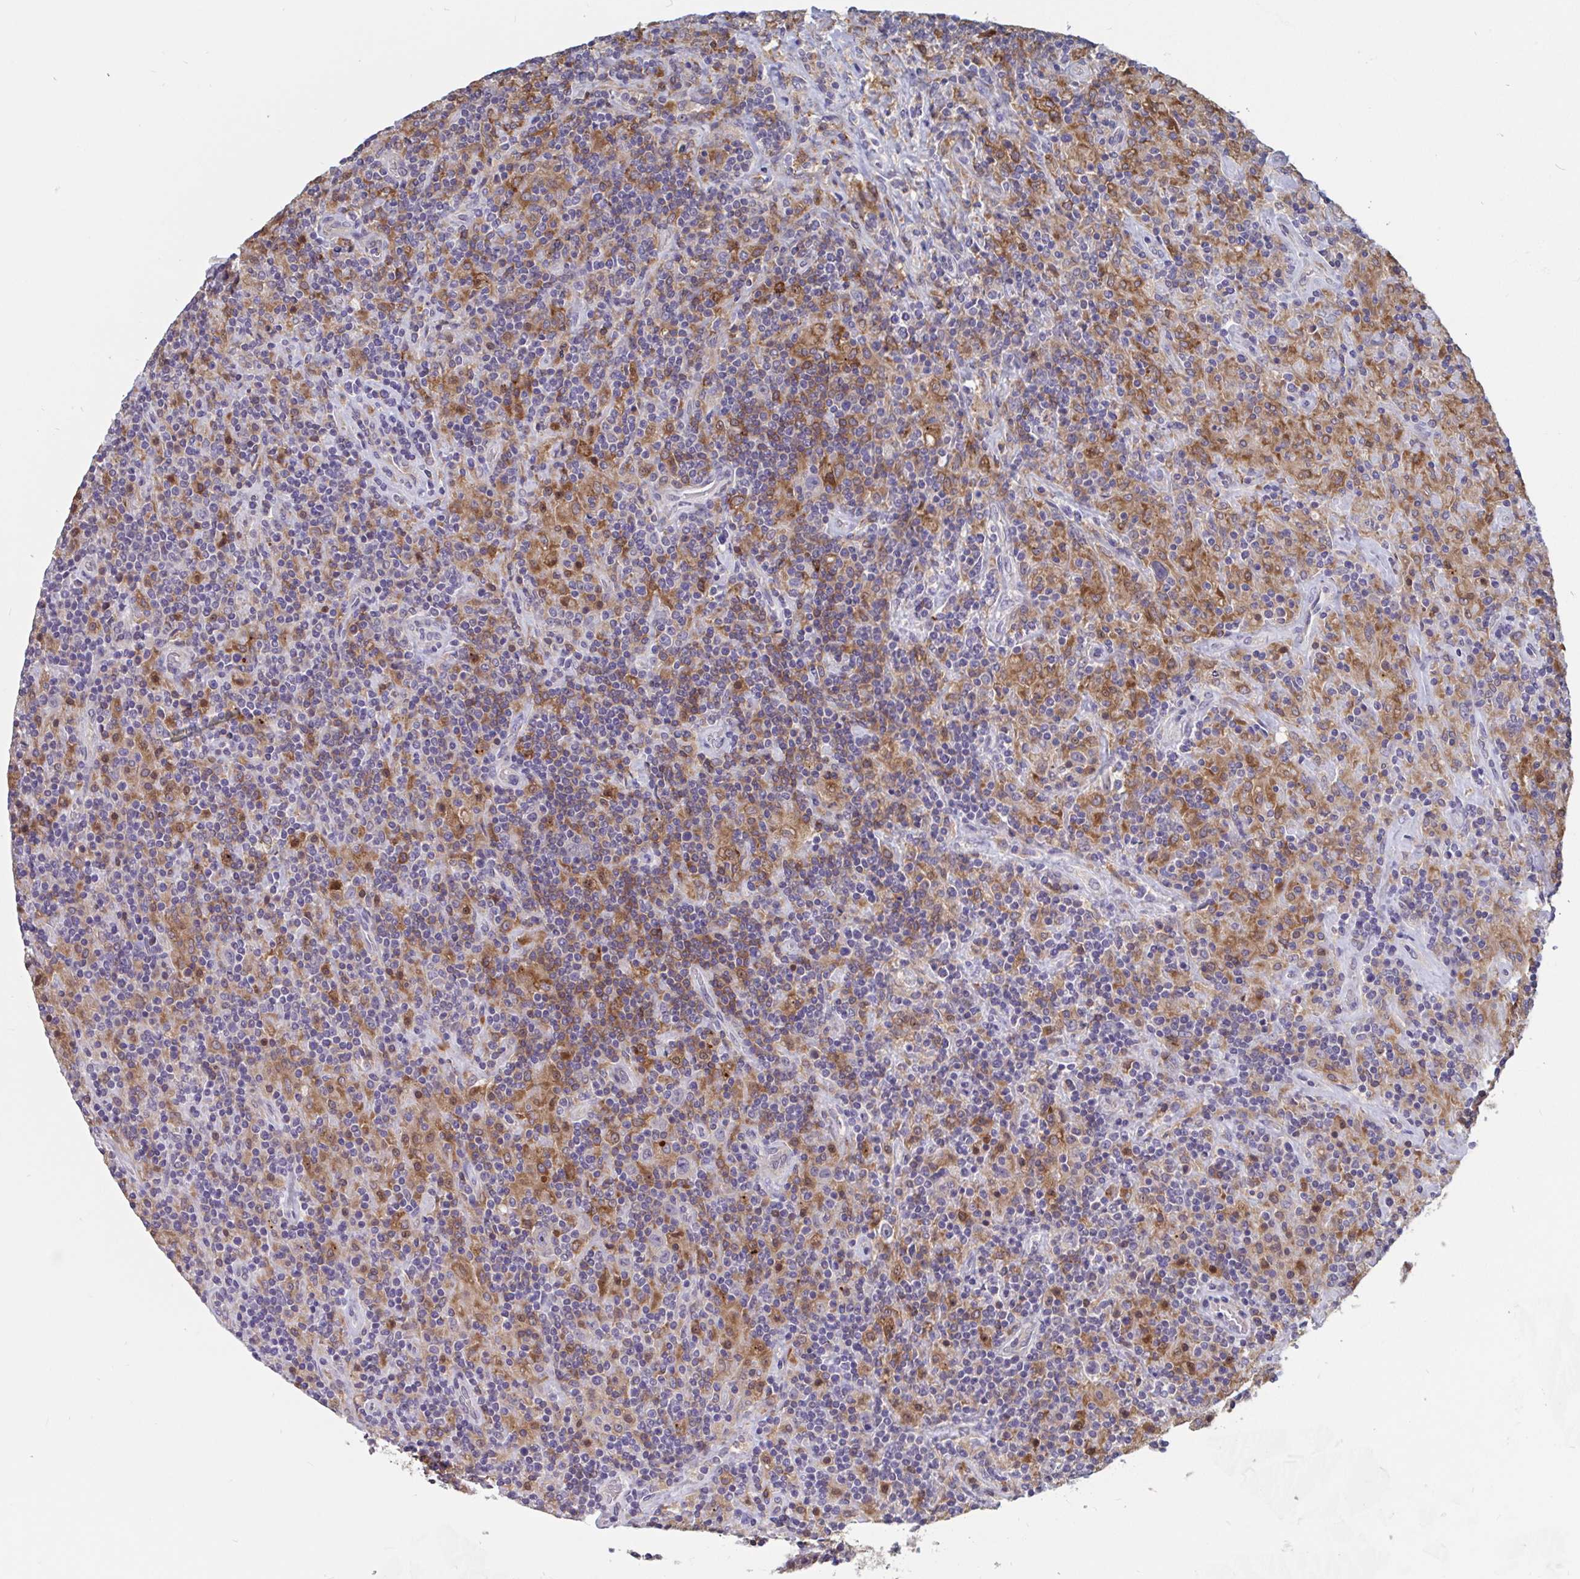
{"staining": {"intensity": "negative", "quantity": "none", "location": "none"}, "tissue": "lymphoma", "cell_type": "Tumor cells", "image_type": "cancer", "snomed": [{"axis": "morphology", "description": "Hodgkin's disease, NOS"}, {"axis": "topography", "description": "Lymph node"}], "caption": "Immunohistochemical staining of Hodgkin's disease displays no significant positivity in tumor cells.", "gene": "SNX8", "patient": {"sex": "male", "age": 70}}